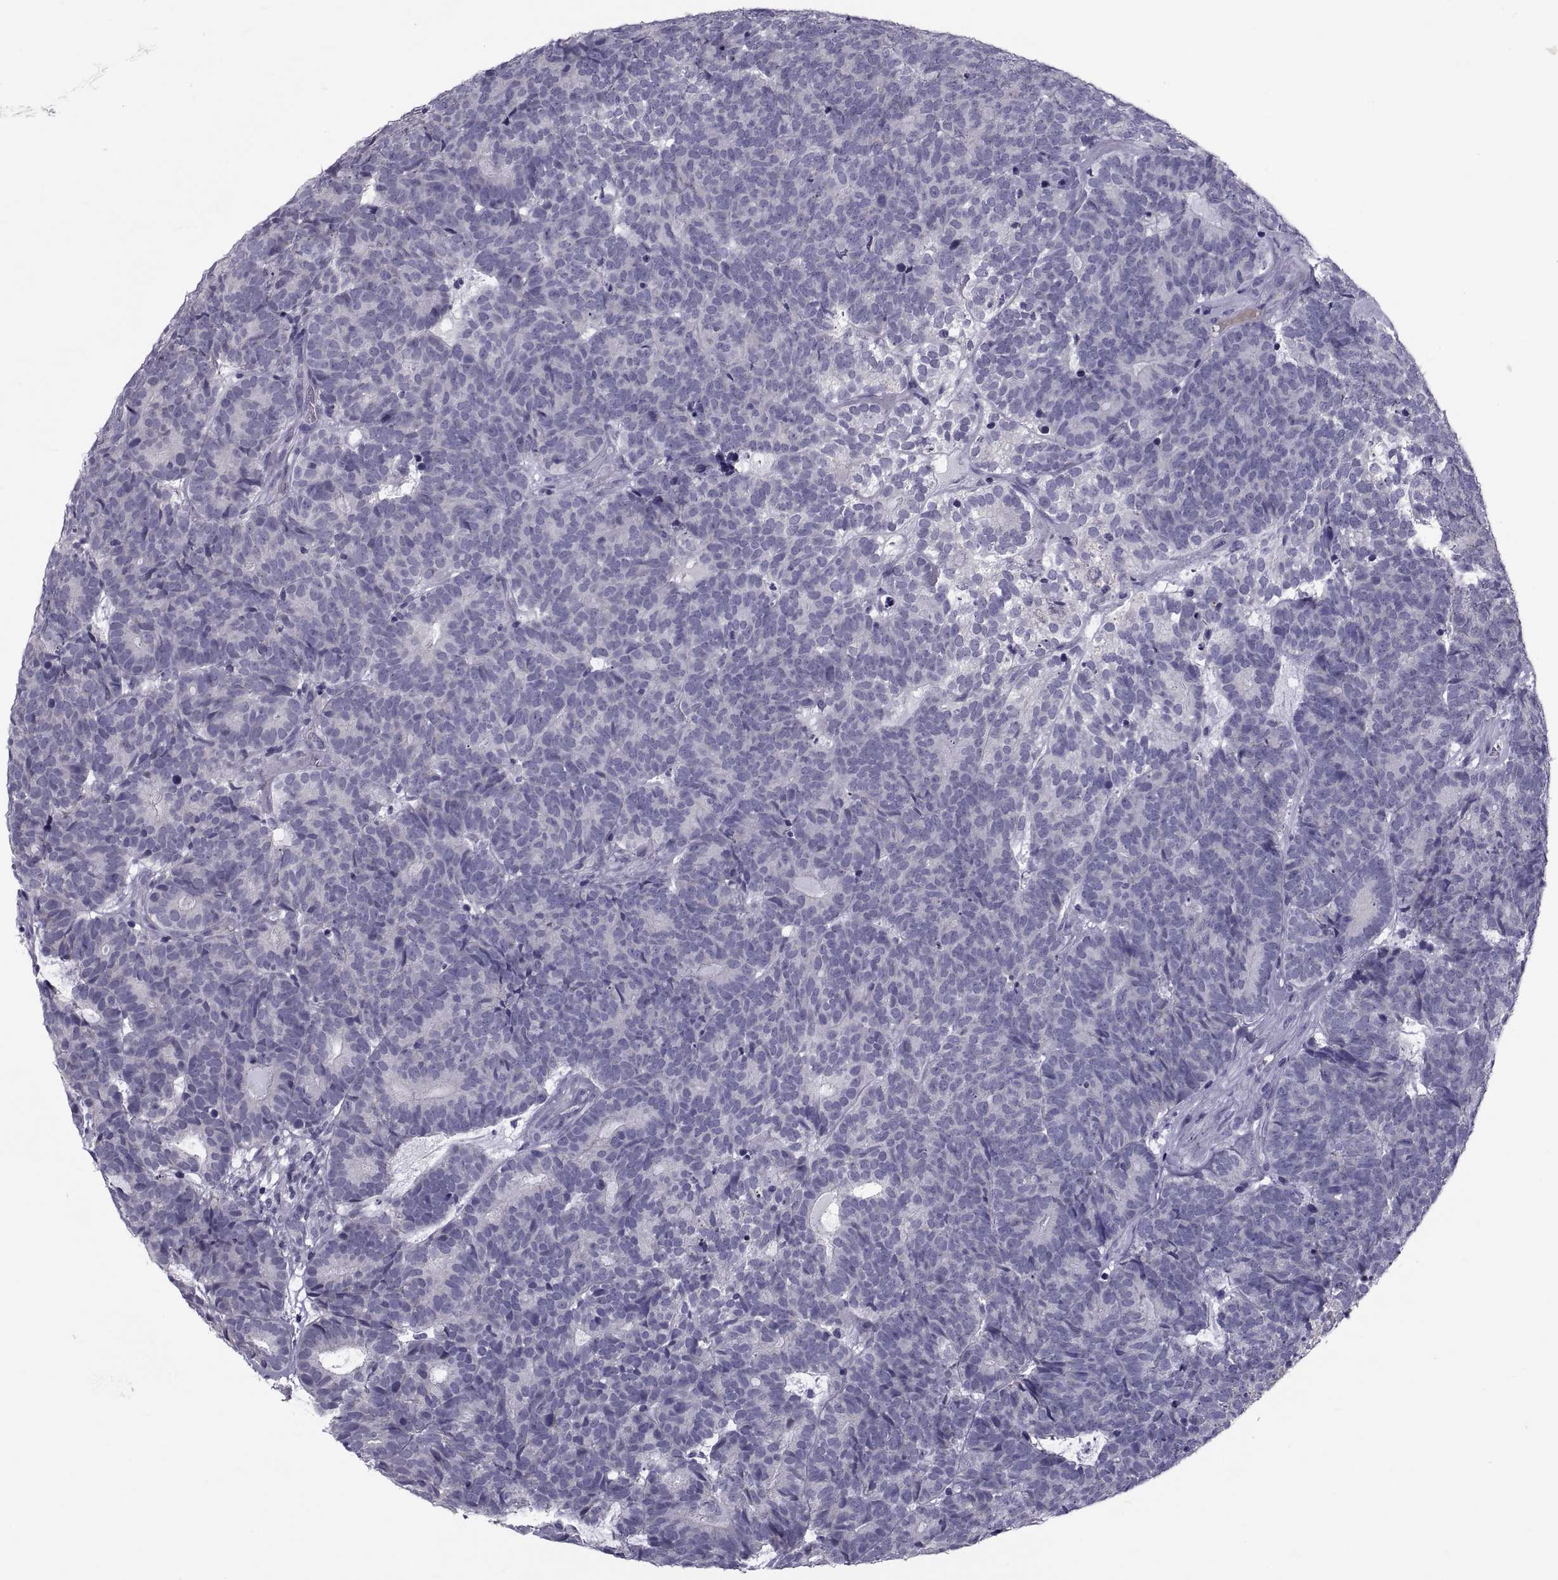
{"staining": {"intensity": "negative", "quantity": "none", "location": "none"}, "tissue": "head and neck cancer", "cell_type": "Tumor cells", "image_type": "cancer", "snomed": [{"axis": "morphology", "description": "Adenocarcinoma, NOS"}, {"axis": "topography", "description": "Head-Neck"}], "caption": "Image shows no protein expression in tumor cells of head and neck cancer (adenocarcinoma) tissue. (DAB immunohistochemistry, high magnification).", "gene": "PDZRN4", "patient": {"sex": "female", "age": 81}}